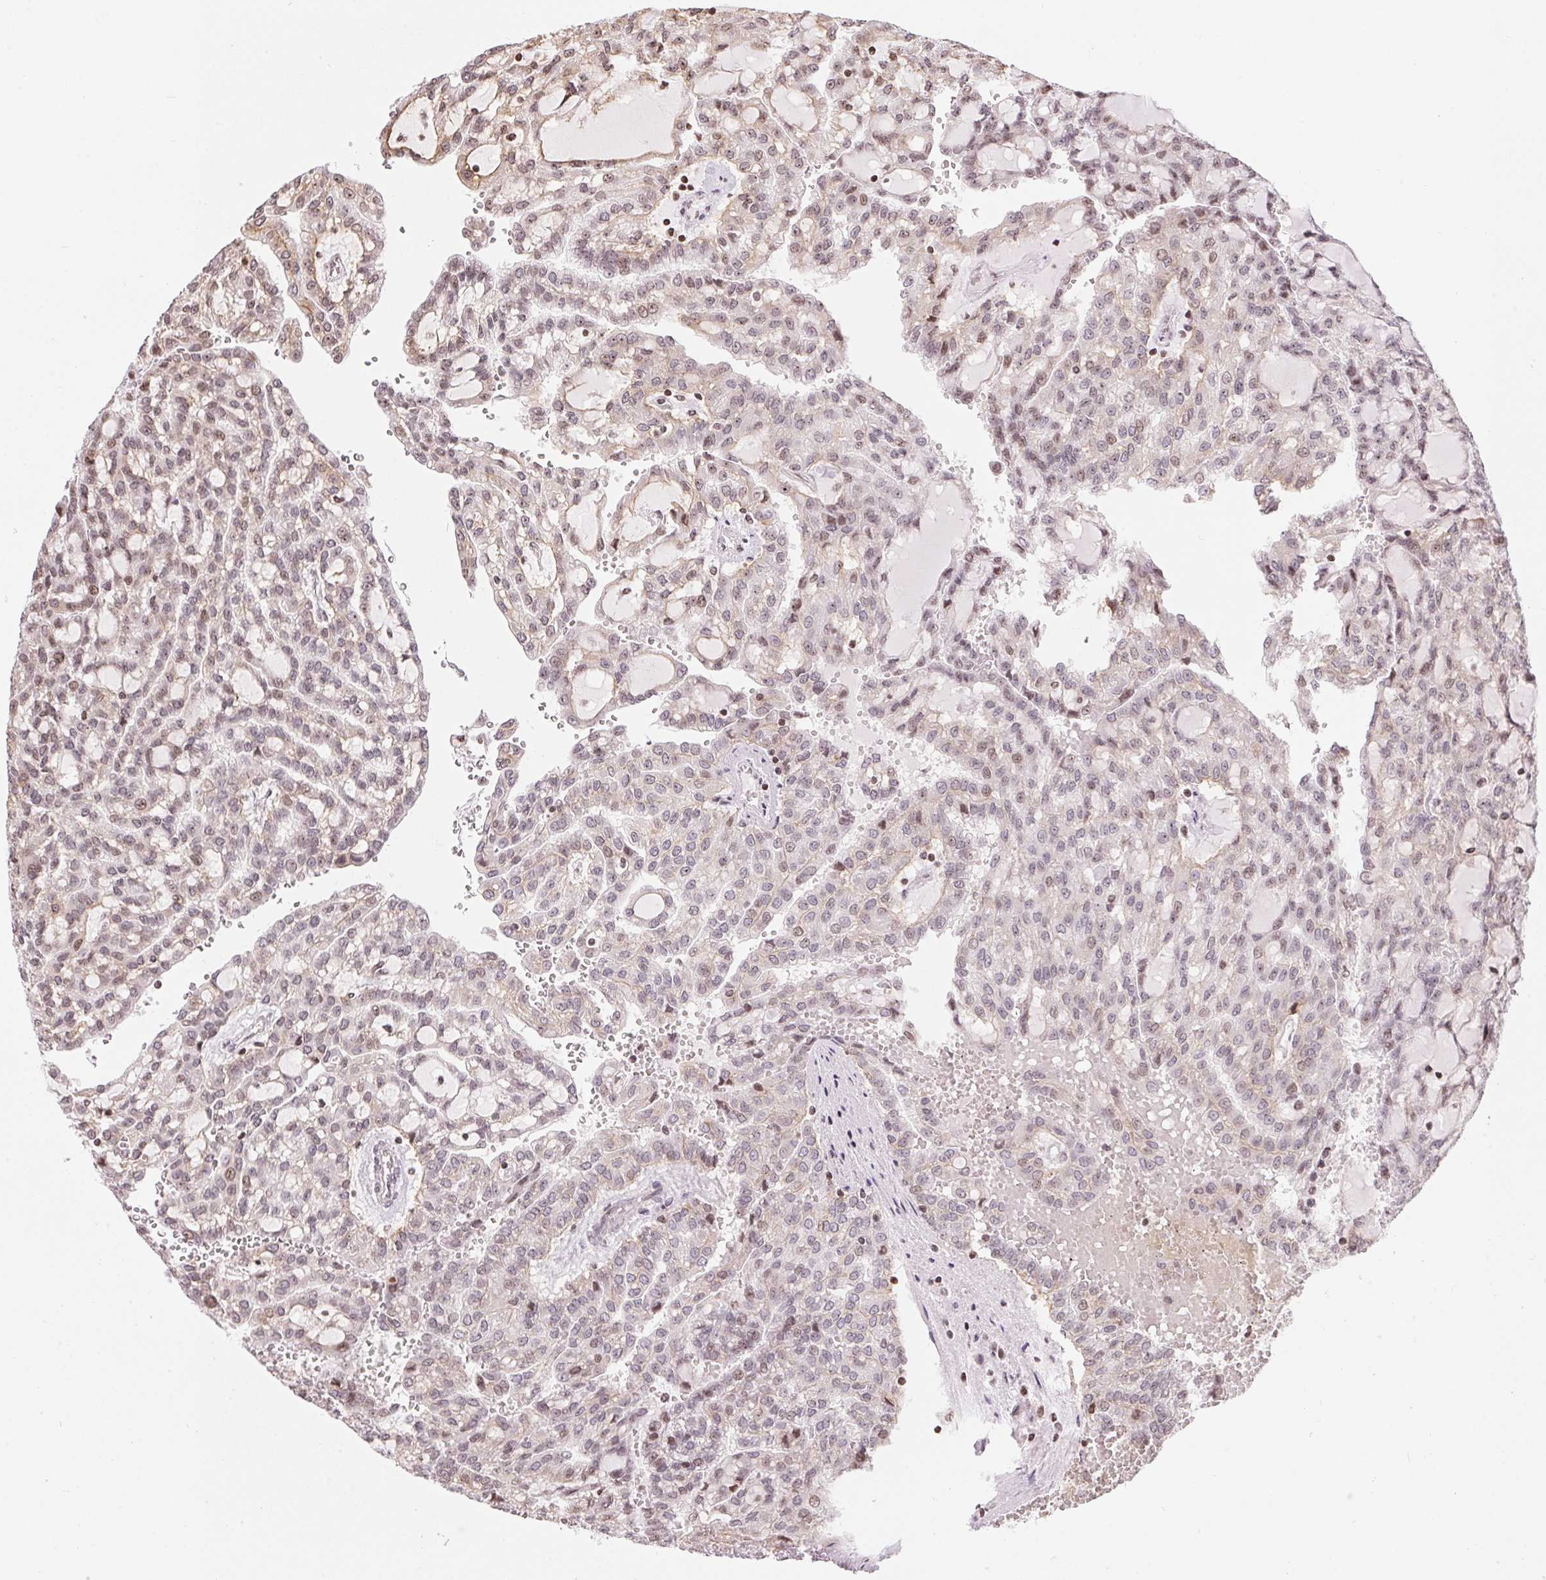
{"staining": {"intensity": "weak", "quantity": "25%-75%", "location": "nuclear"}, "tissue": "renal cancer", "cell_type": "Tumor cells", "image_type": "cancer", "snomed": [{"axis": "morphology", "description": "Adenocarcinoma, NOS"}, {"axis": "topography", "description": "Kidney"}], "caption": "Renal adenocarcinoma was stained to show a protein in brown. There is low levels of weak nuclear positivity in approximately 25%-75% of tumor cells.", "gene": "RNF181", "patient": {"sex": "male", "age": 63}}